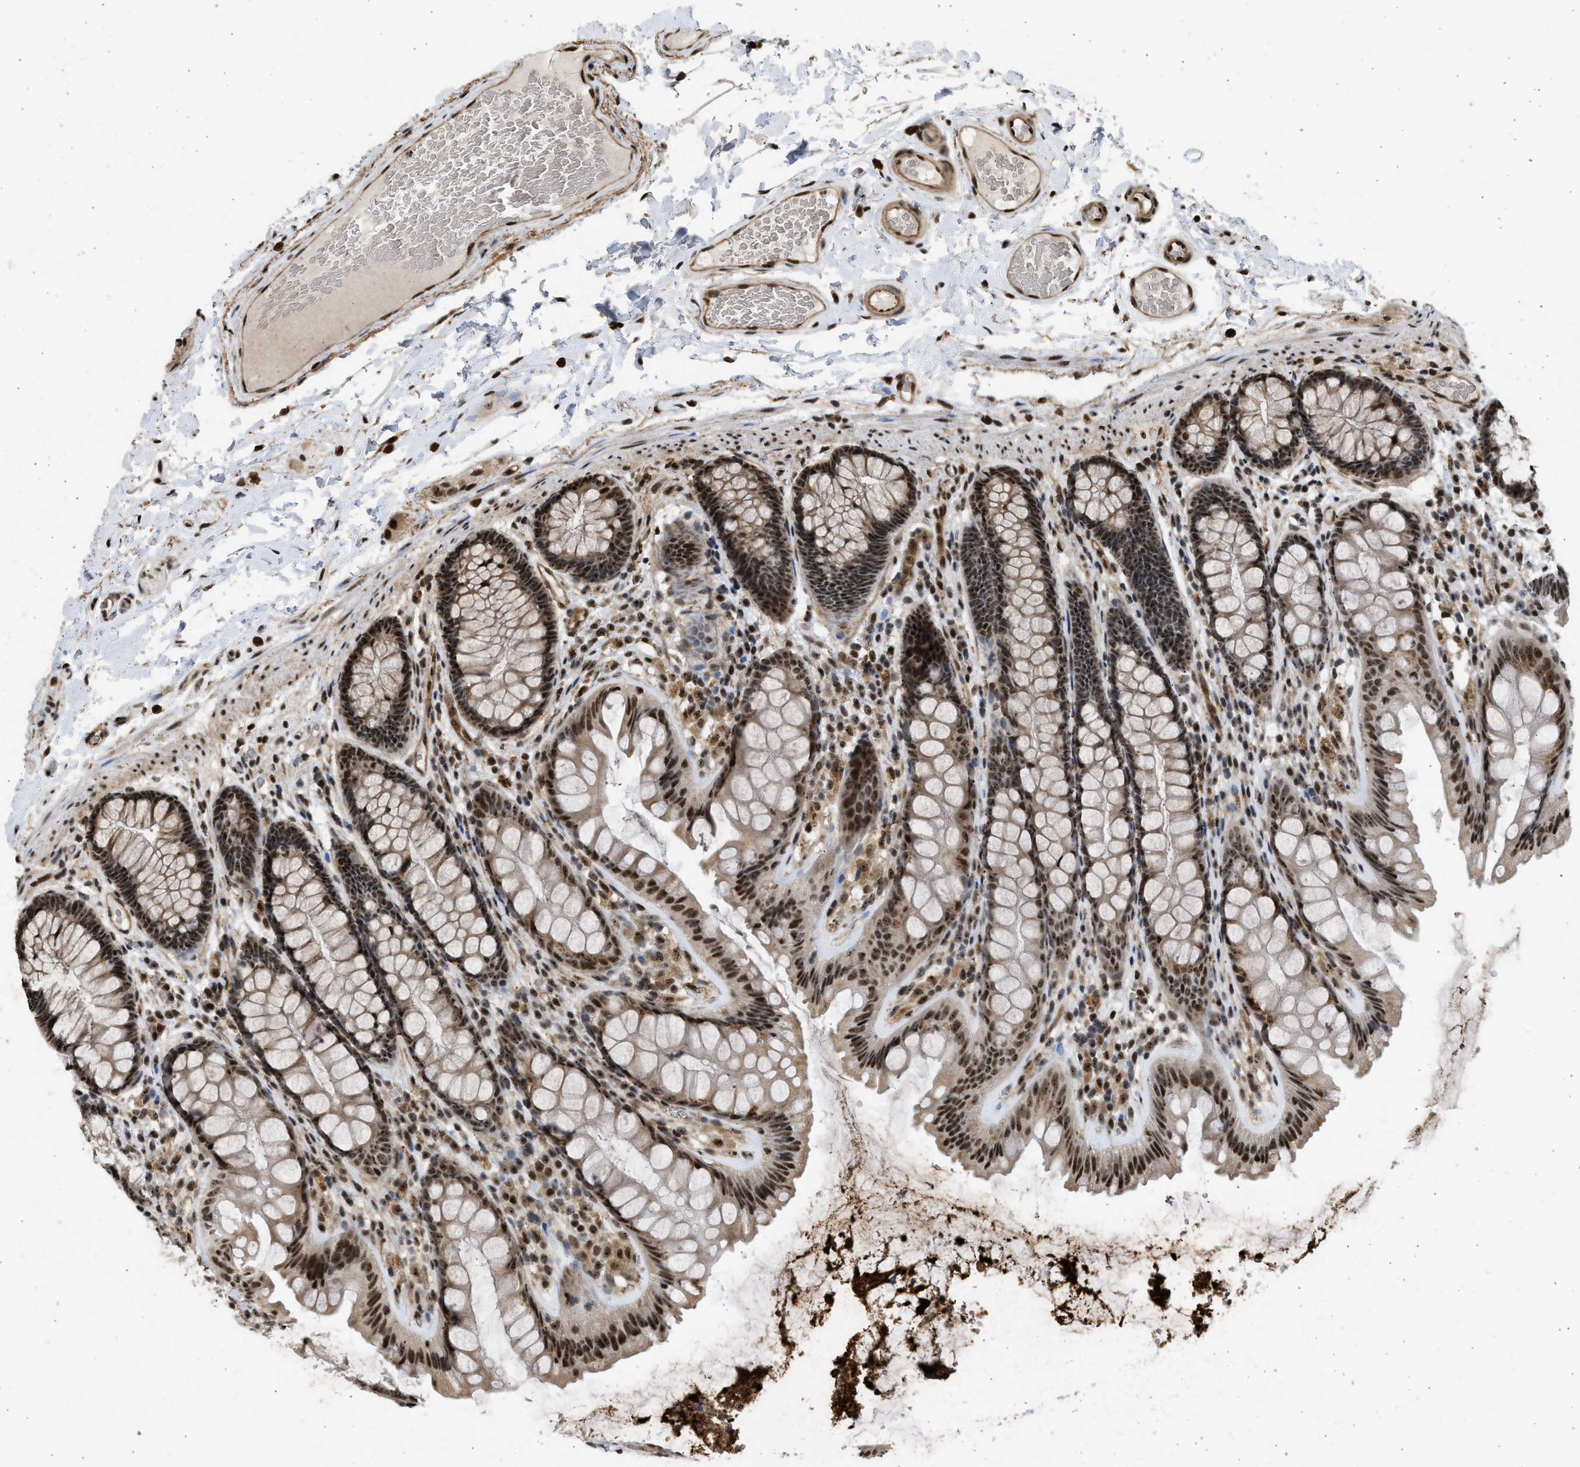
{"staining": {"intensity": "strong", "quantity": ">75%", "location": "cytoplasmic/membranous,nuclear"}, "tissue": "colon", "cell_type": "Endothelial cells", "image_type": "normal", "snomed": [{"axis": "morphology", "description": "Normal tissue, NOS"}, {"axis": "topography", "description": "Colon"}], "caption": "Colon was stained to show a protein in brown. There is high levels of strong cytoplasmic/membranous,nuclear expression in approximately >75% of endothelial cells. (IHC, brightfield microscopy, high magnification).", "gene": "TFDP2", "patient": {"sex": "female", "age": 56}}